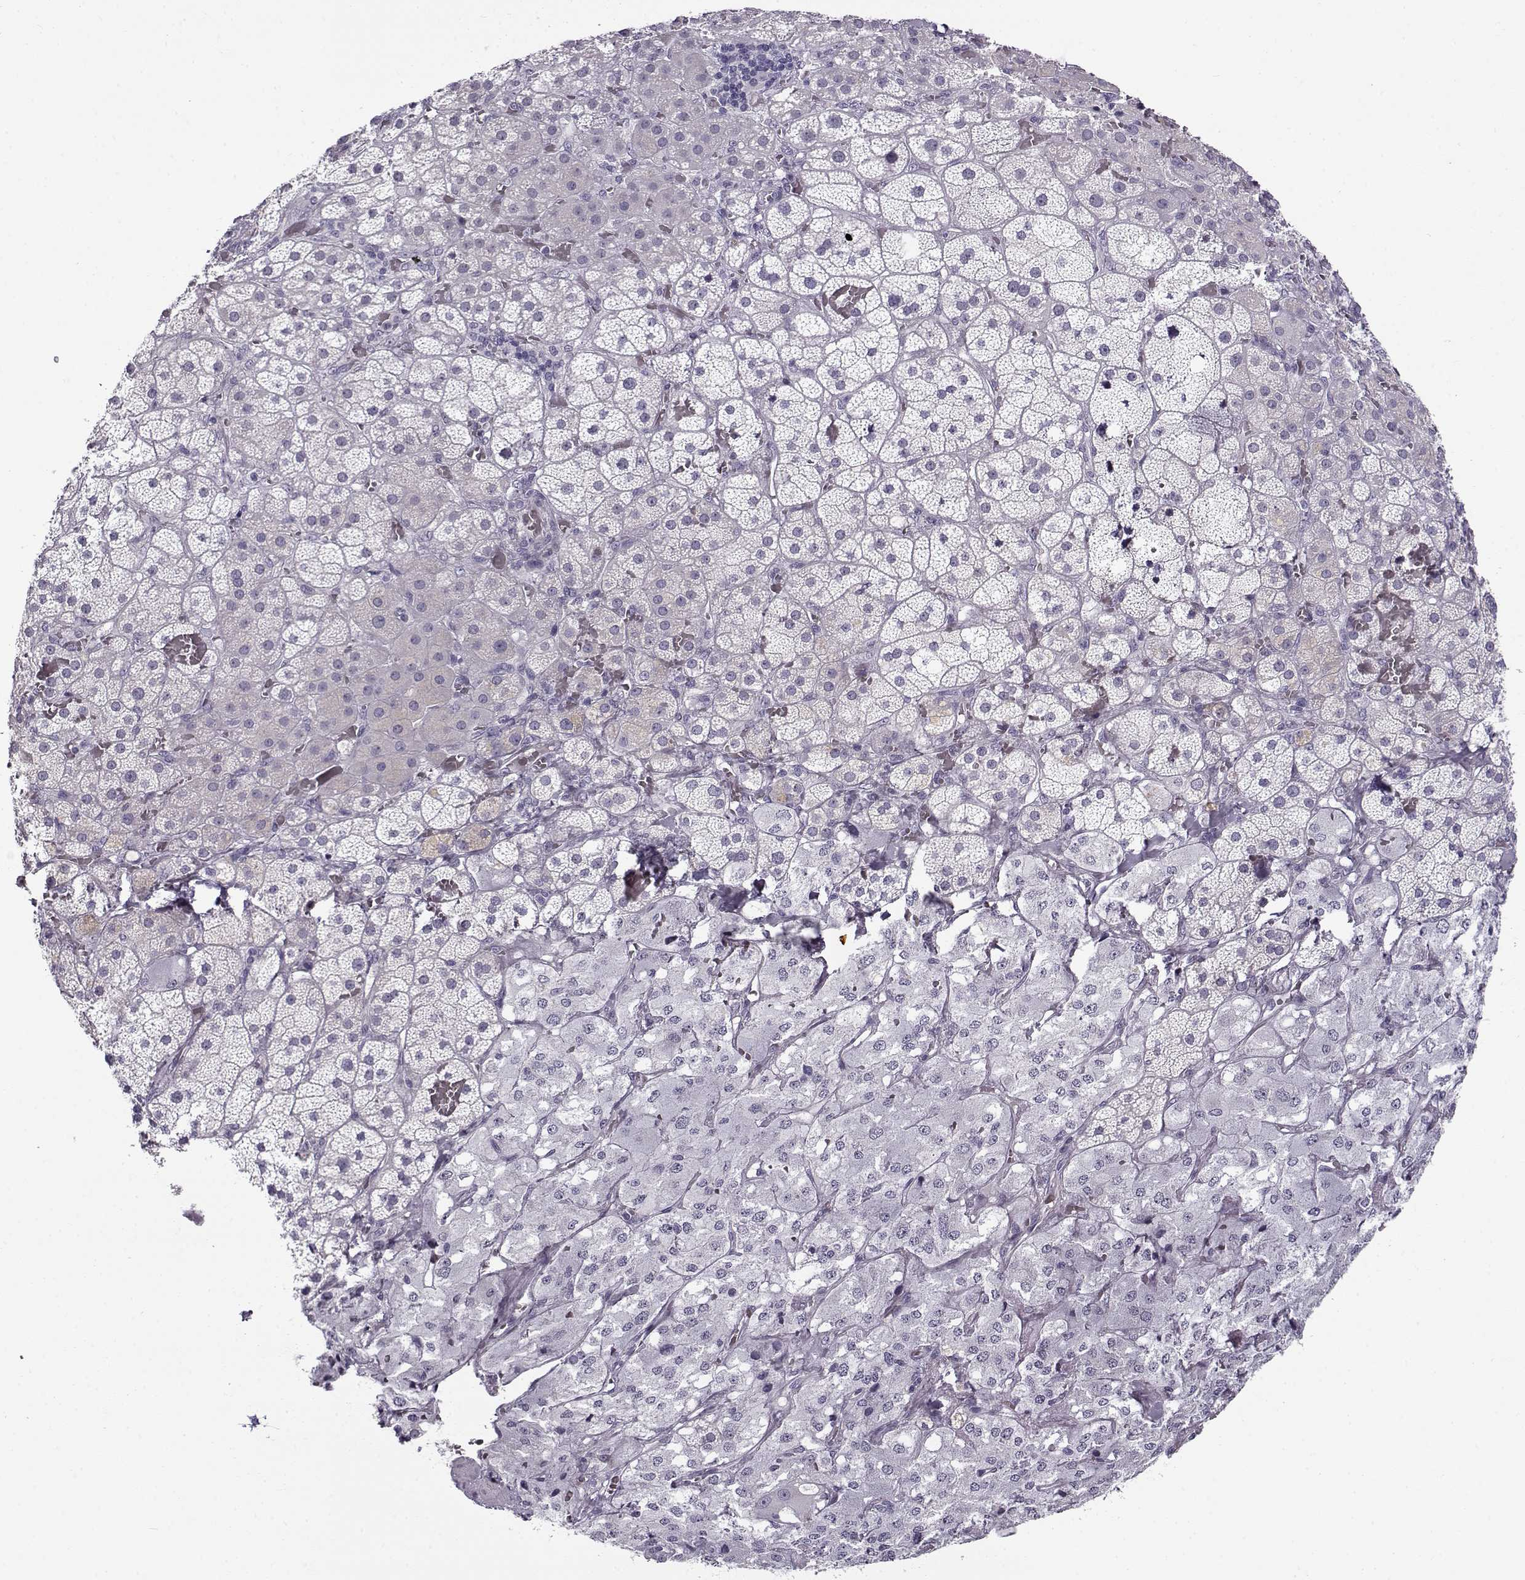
{"staining": {"intensity": "negative", "quantity": "none", "location": "none"}, "tissue": "adrenal gland", "cell_type": "Glandular cells", "image_type": "normal", "snomed": [{"axis": "morphology", "description": "Normal tissue, NOS"}, {"axis": "topography", "description": "Adrenal gland"}], "caption": "The micrograph demonstrates no staining of glandular cells in unremarkable adrenal gland. (Immunohistochemistry (ihc), brightfield microscopy, high magnification).", "gene": "TEX55", "patient": {"sex": "male", "age": 57}}